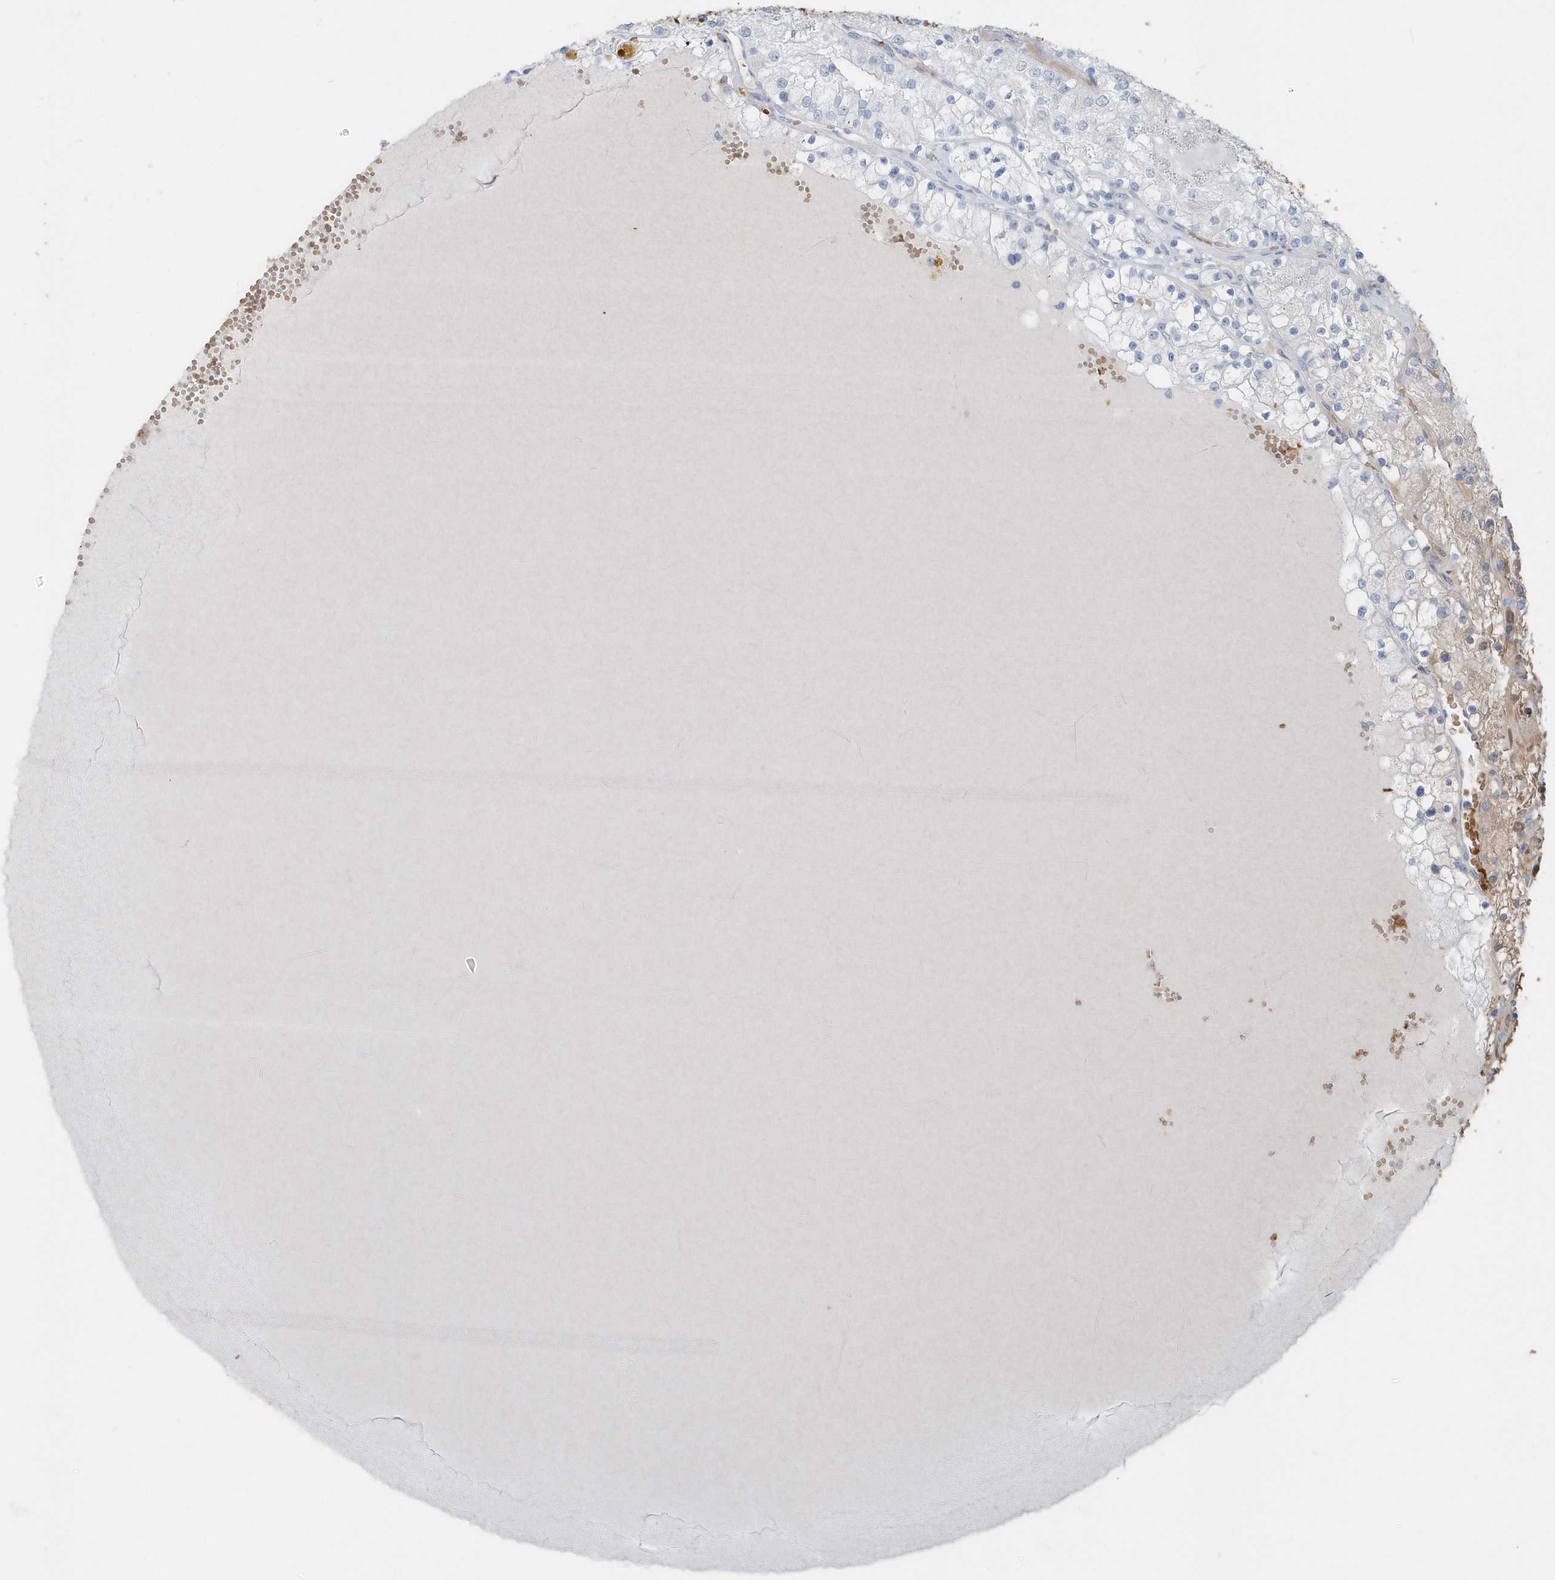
{"staining": {"intensity": "negative", "quantity": "none", "location": "none"}, "tissue": "renal cancer", "cell_type": "Tumor cells", "image_type": "cancer", "snomed": [{"axis": "morphology", "description": "Adenocarcinoma, NOS"}, {"axis": "topography", "description": "Kidney"}], "caption": "The micrograph exhibits no staining of tumor cells in renal cancer (adenocarcinoma).", "gene": "HBA2", "patient": {"sex": "male", "age": 80}}